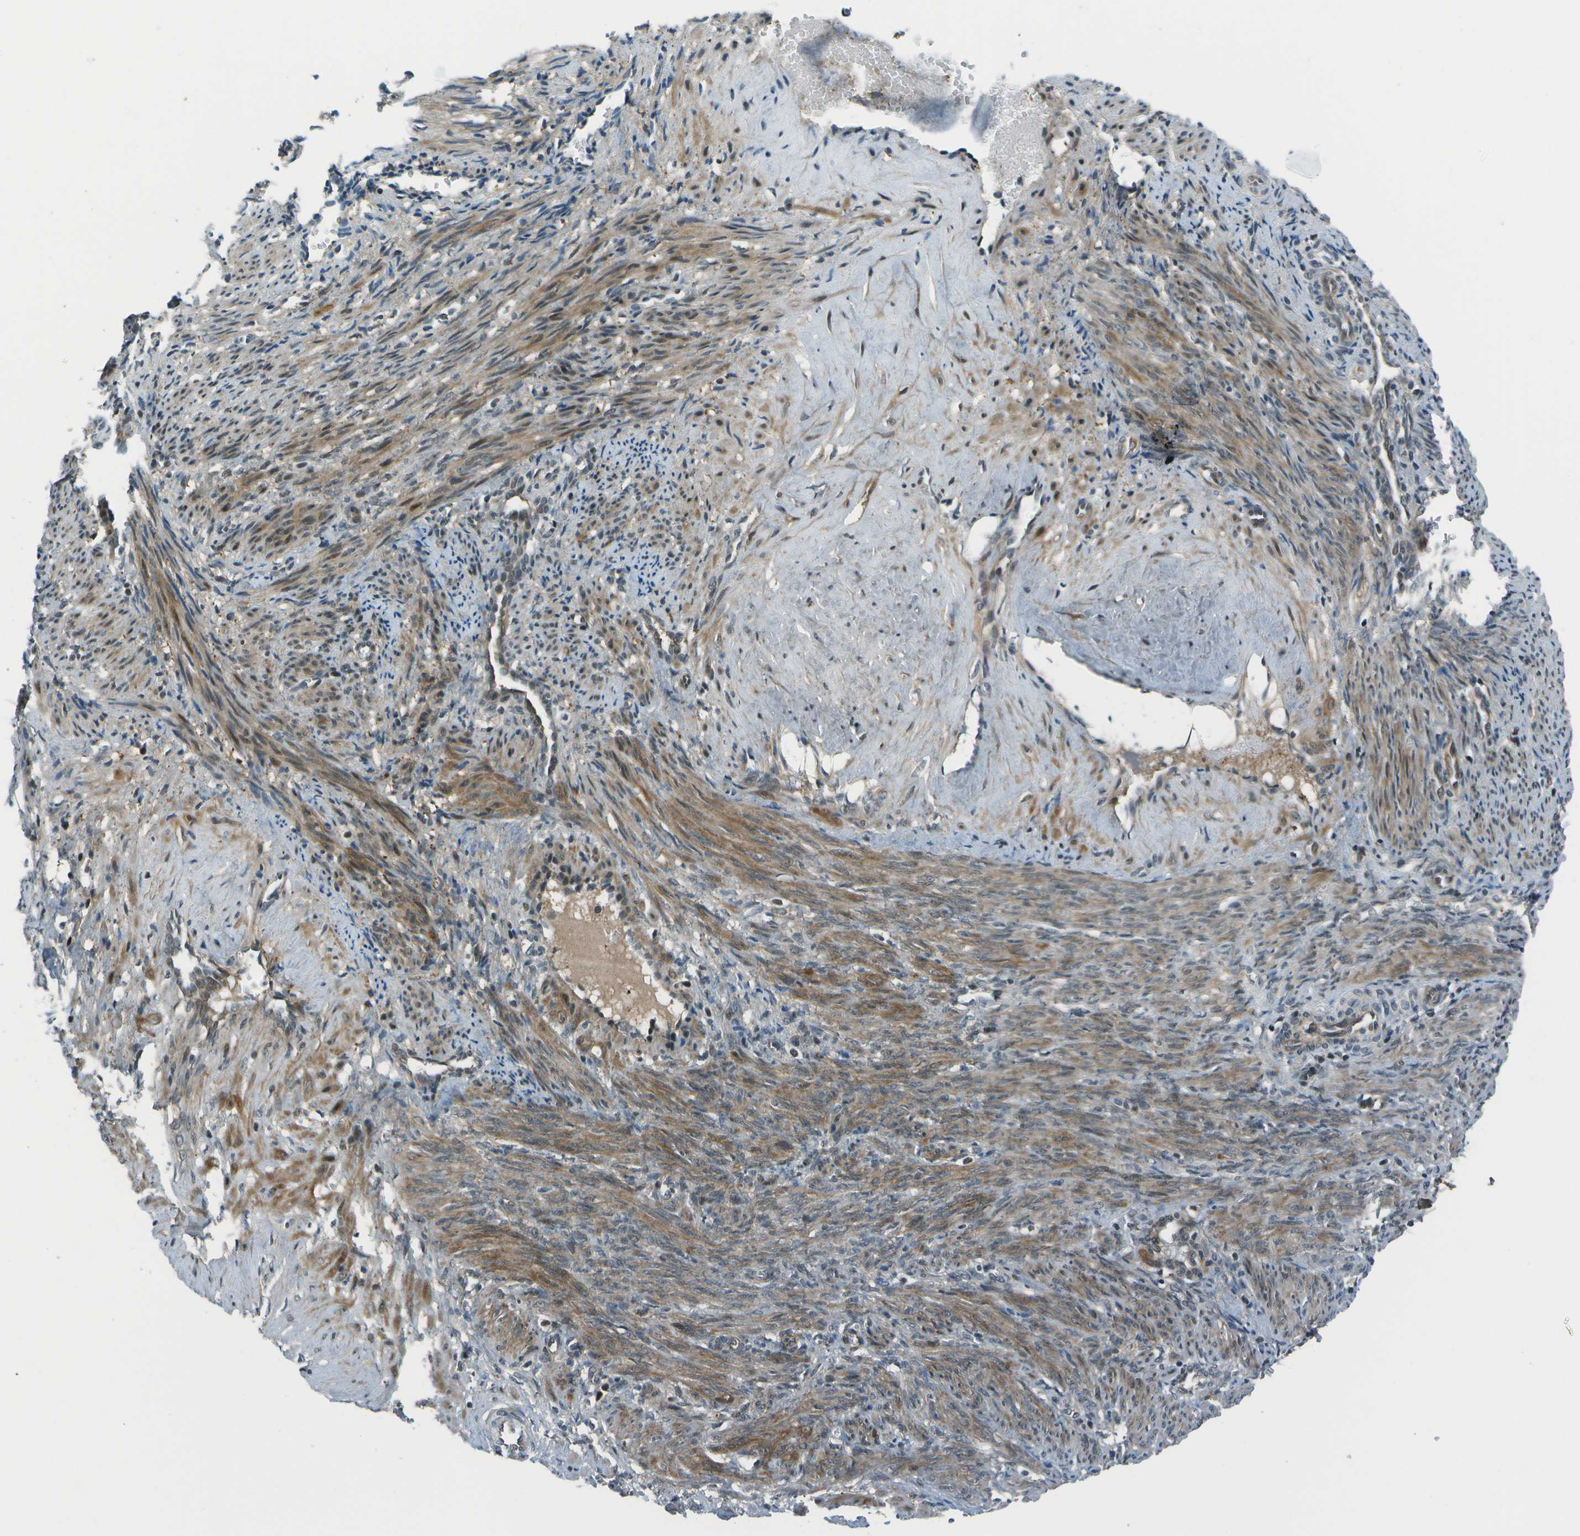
{"staining": {"intensity": "moderate", "quantity": ">75%", "location": "cytoplasmic/membranous"}, "tissue": "smooth muscle", "cell_type": "Smooth muscle cells", "image_type": "normal", "snomed": [{"axis": "morphology", "description": "Normal tissue, NOS"}, {"axis": "topography", "description": "Endometrium"}], "caption": "Protein analysis of unremarkable smooth muscle shows moderate cytoplasmic/membranous positivity in about >75% of smooth muscle cells. (DAB IHC, brown staining for protein, blue staining for nuclei).", "gene": "TMEM19", "patient": {"sex": "female", "age": 33}}